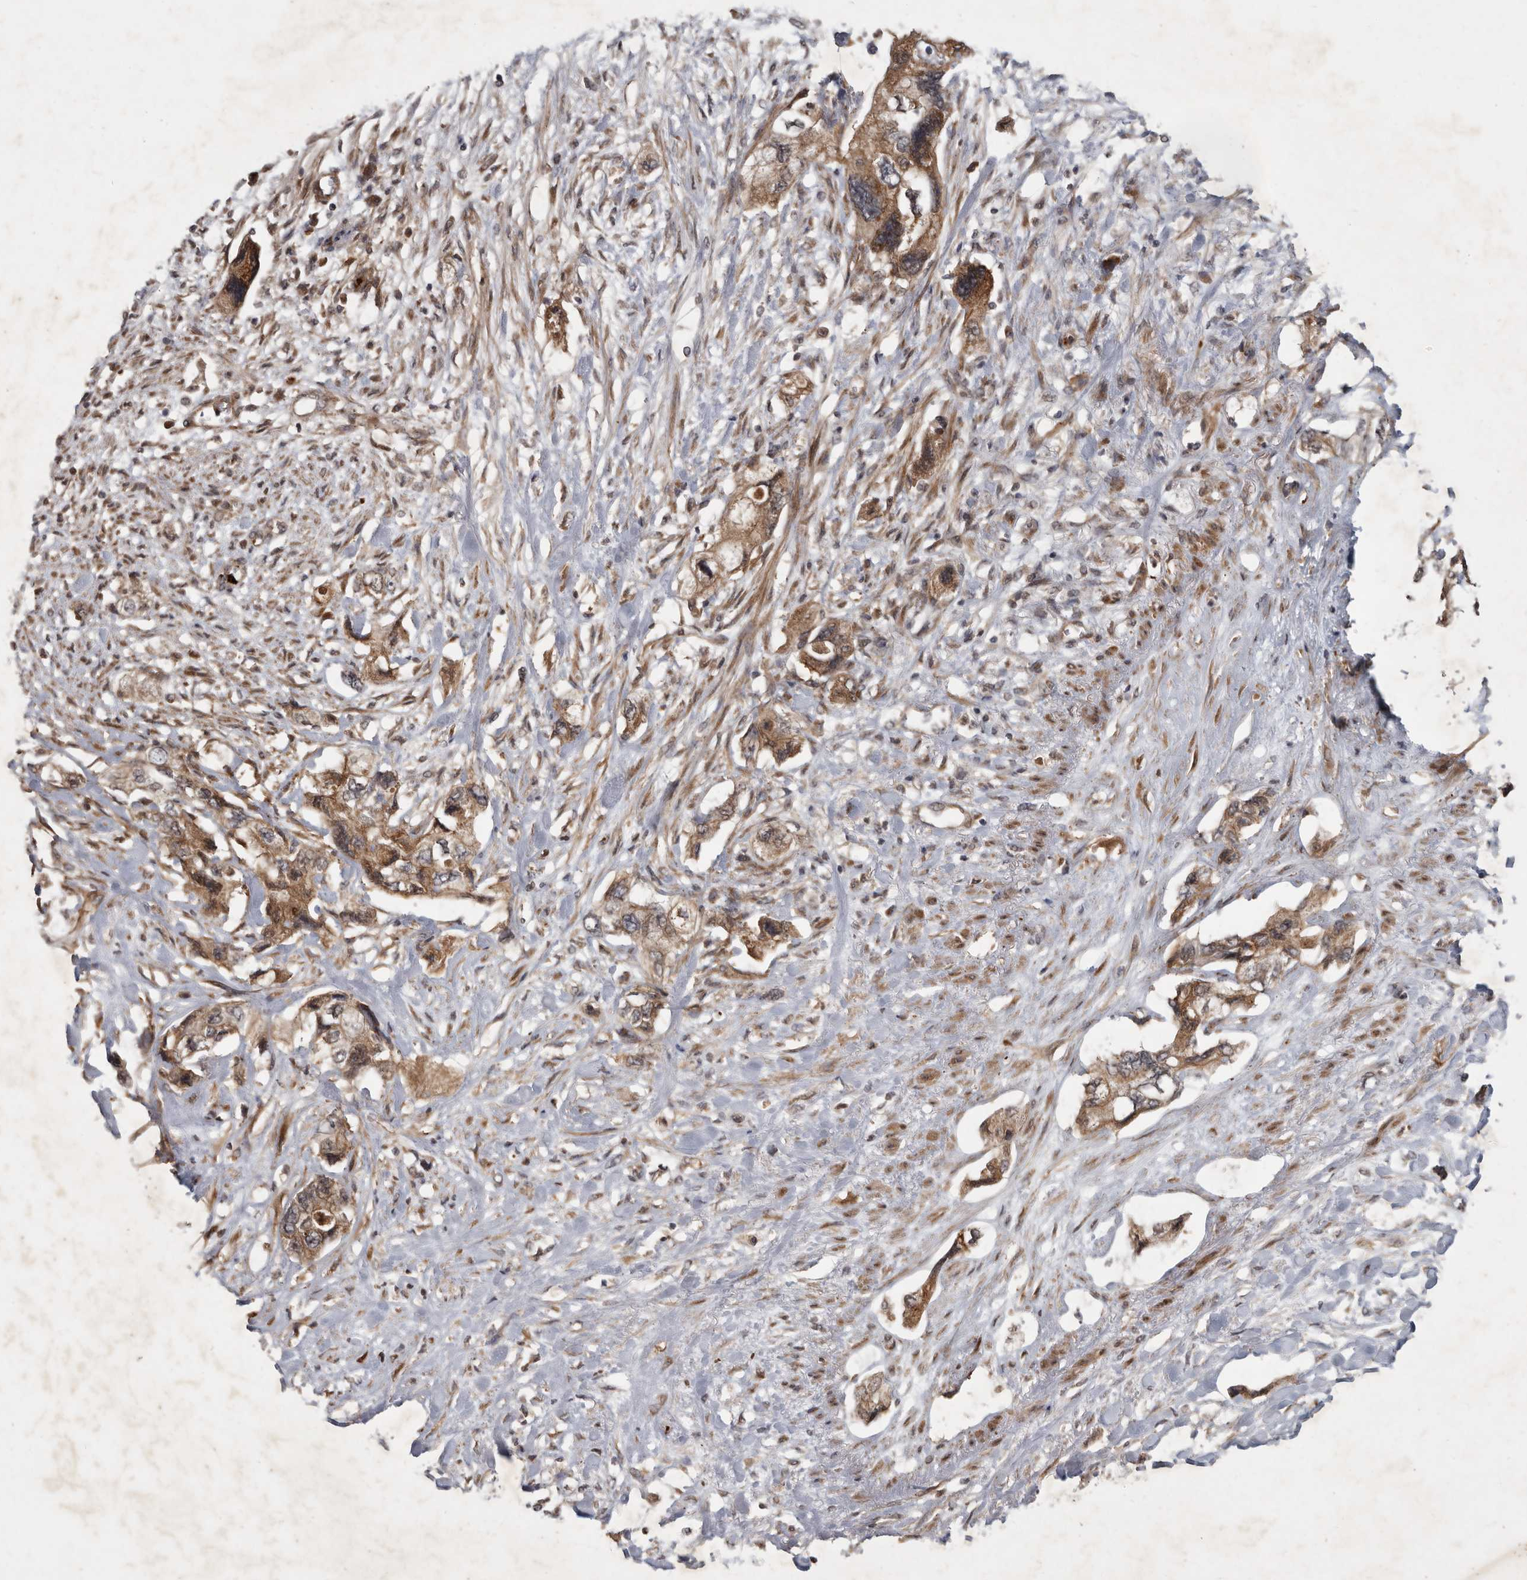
{"staining": {"intensity": "moderate", "quantity": ">75%", "location": "cytoplasmic/membranous,nuclear"}, "tissue": "pancreatic cancer", "cell_type": "Tumor cells", "image_type": "cancer", "snomed": [{"axis": "morphology", "description": "Adenocarcinoma, NOS"}, {"axis": "topography", "description": "Pancreas"}], "caption": "Immunohistochemistry staining of pancreatic cancer (adenocarcinoma), which exhibits medium levels of moderate cytoplasmic/membranous and nuclear positivity in approximately >75% of tumor cells indicating moderate cytoplasmic/membranous and nuclear protein staining. The staining was performed using DAB (brown) for protein detection and nuclei were counterstained in hematoxylin (blue).", "gene": "DNAJC28", "patient": {"sex": "female", "age": 73}}